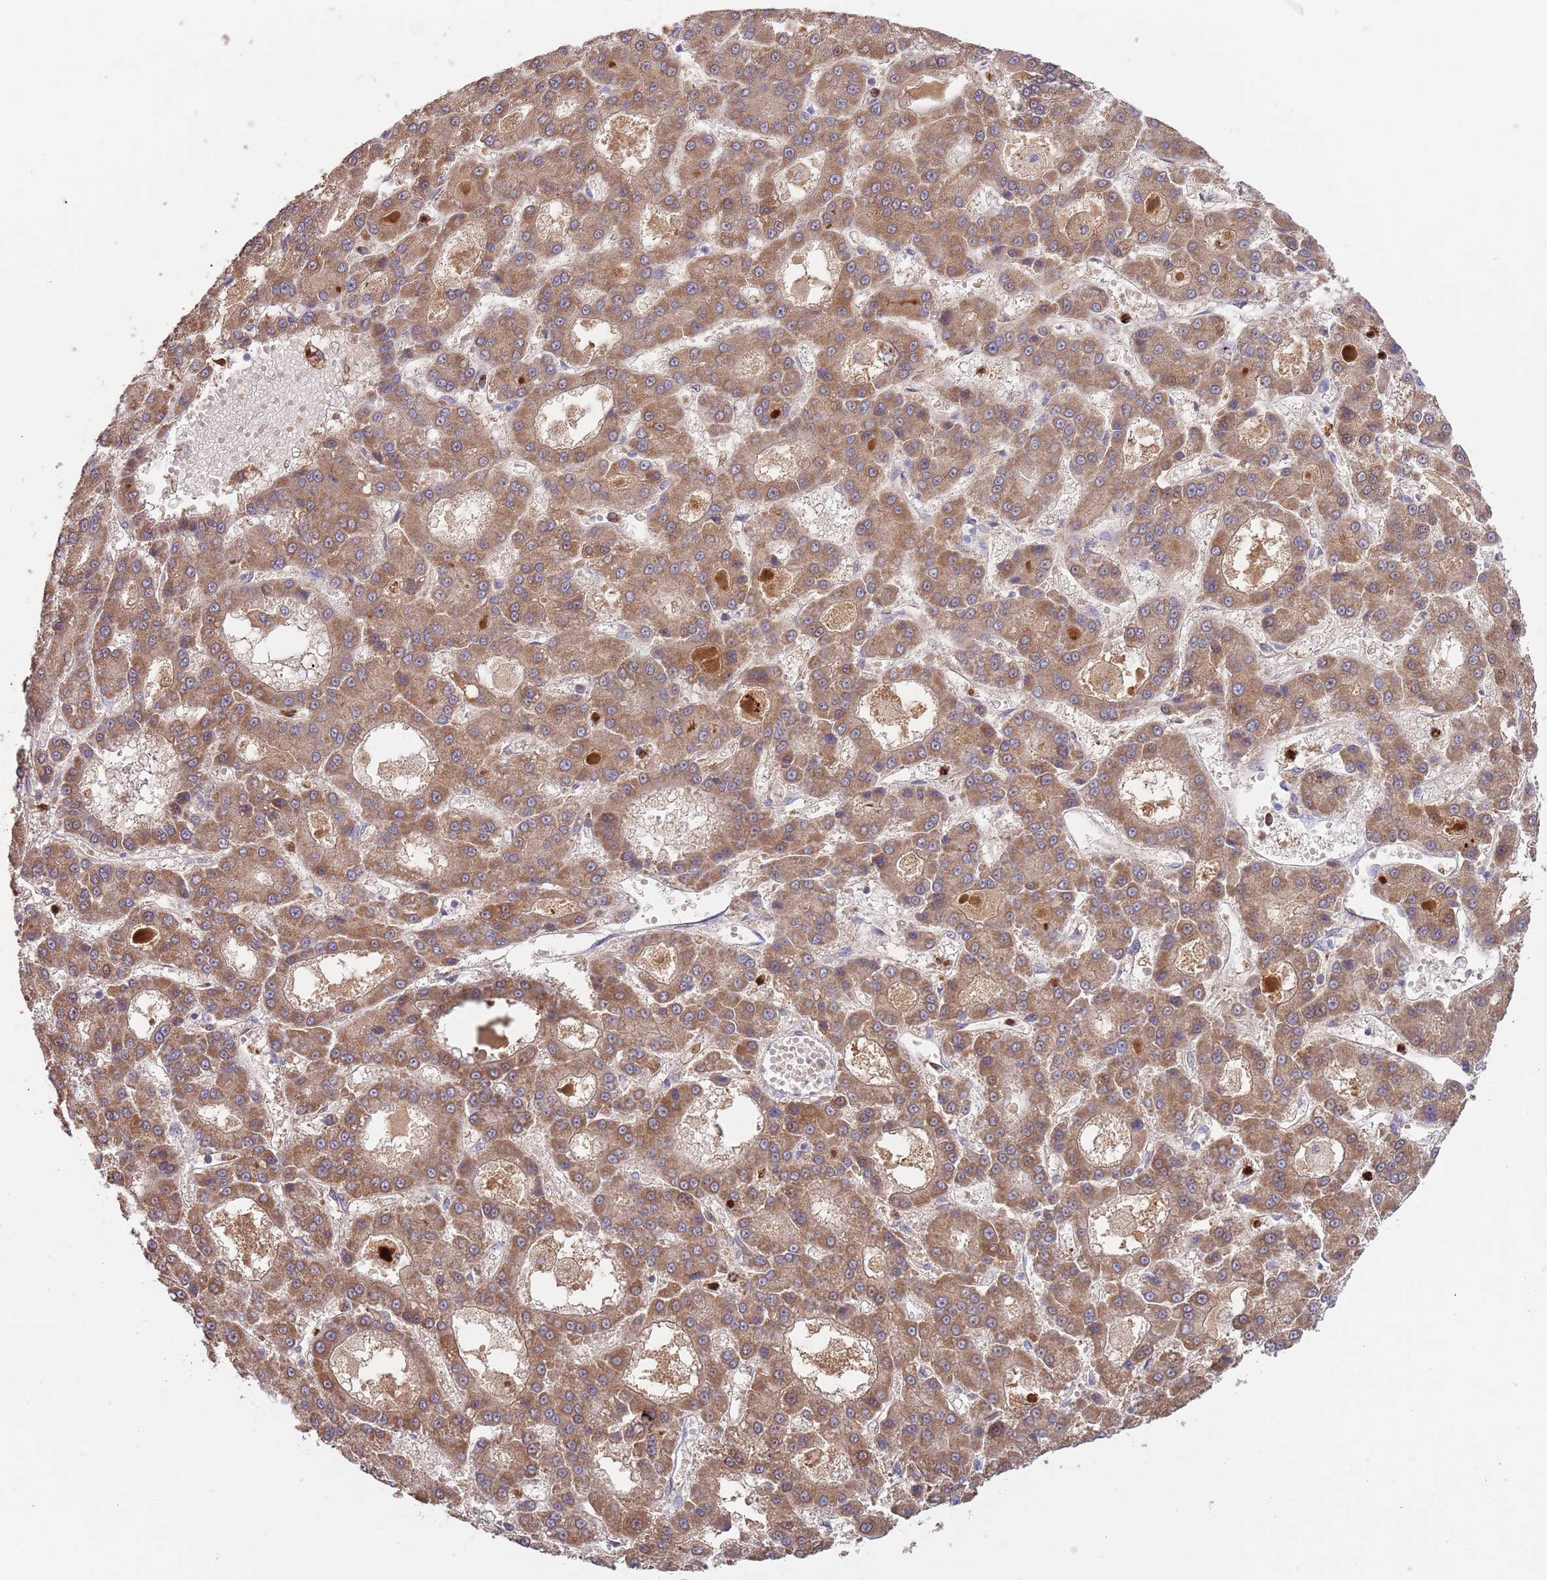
{"staining": {"intensity": "moderate", "quantity": ">75%", "location": "cytoplasmic/membranous"}, "tissue": "liver cancer", "cell_type": "Tumor cells", "image_type": "cancer", "snomed": [{"axis": "morphology", "description": "Carcinoma, Hepatocellular, NOS"}, {"axis": "topography", "description": "Liver"}], "caption": "Human hepatocellular carcinoma (liver) stained with a protein marker shows moderate staining in tumor cells.", "gene": "DDT", "patient": {"sex": "male", "age": 70}}